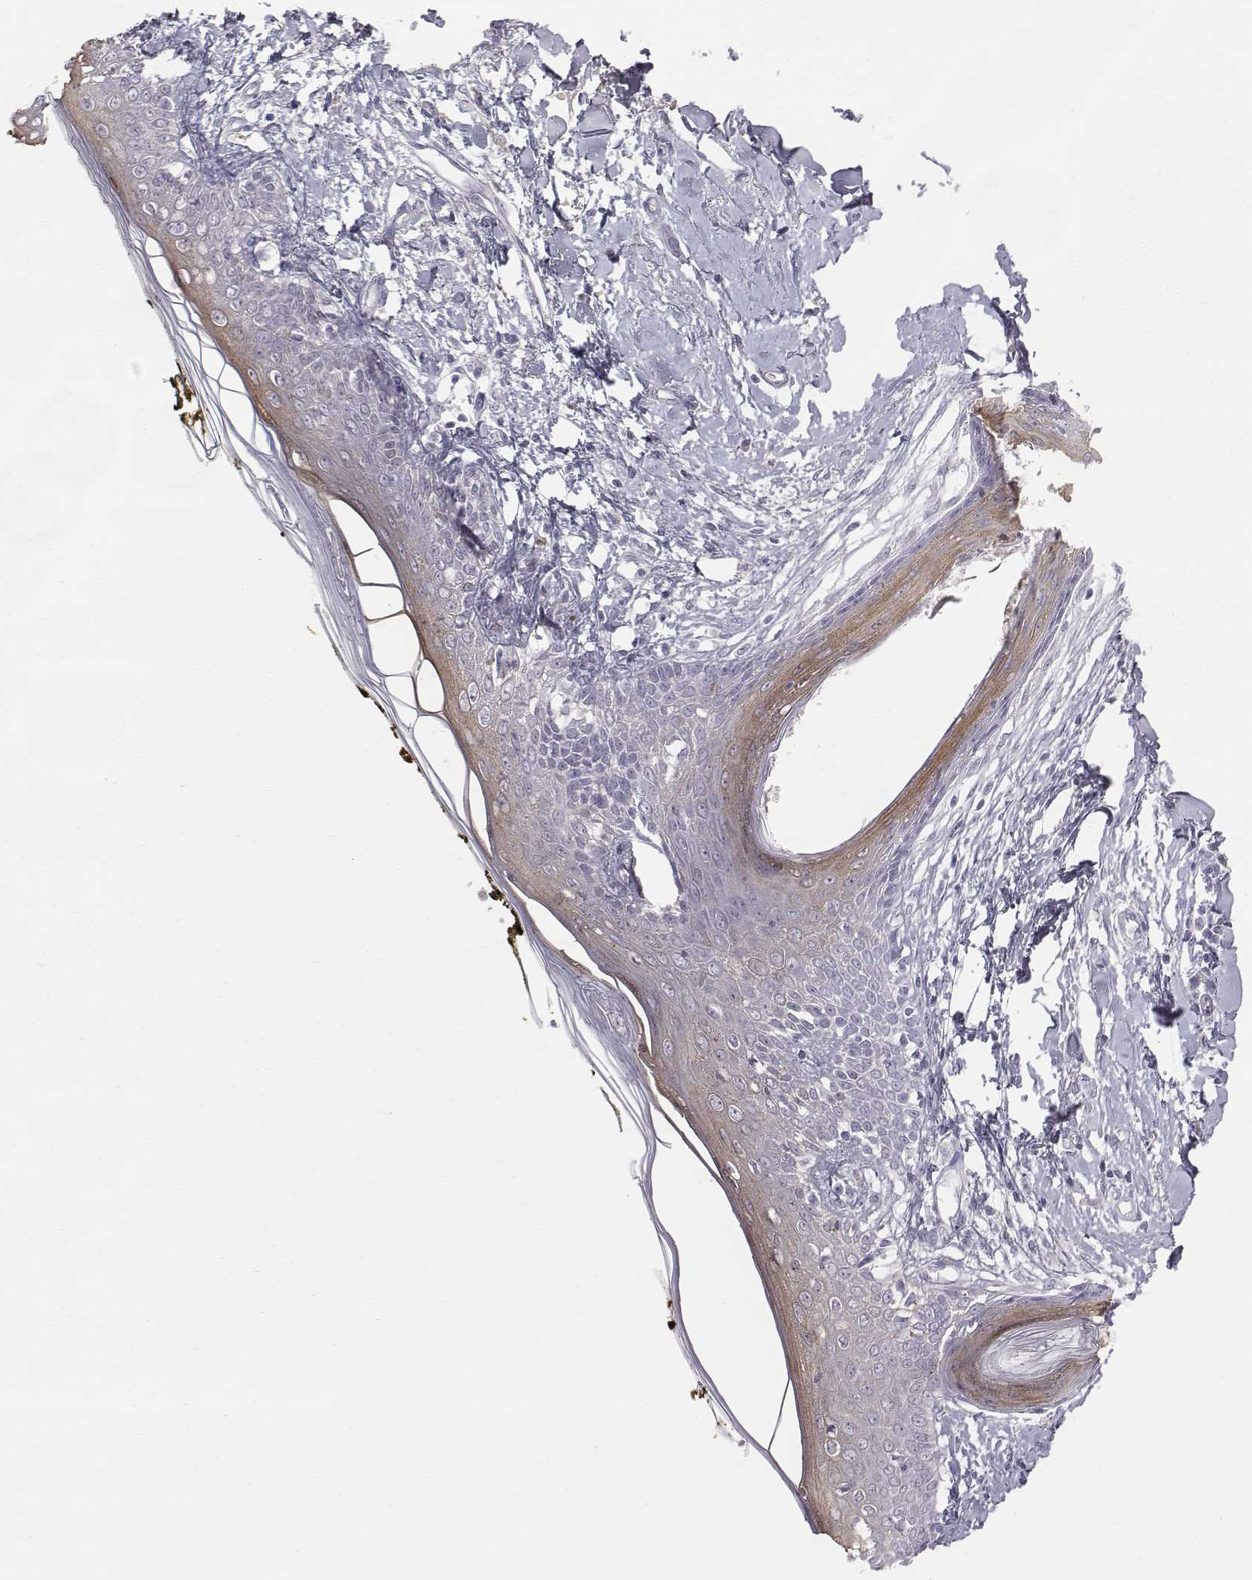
{"staining": {"intensity": "negative", "quantity": "none", "location": "none"}, "tissue": "skin", "cell_type": "Fibroblasts", "image_type": "normal", "snomed": [{"axis": "morphology", "description": "Normal tissue, NOS"}, {"axis": "topography", "description": "Skin"}], "caption": "IHC of benign human skin shows no expression in fibroblasts.", "gene": "C6orf58", "patient": {"sex": "male", "age": 76}}